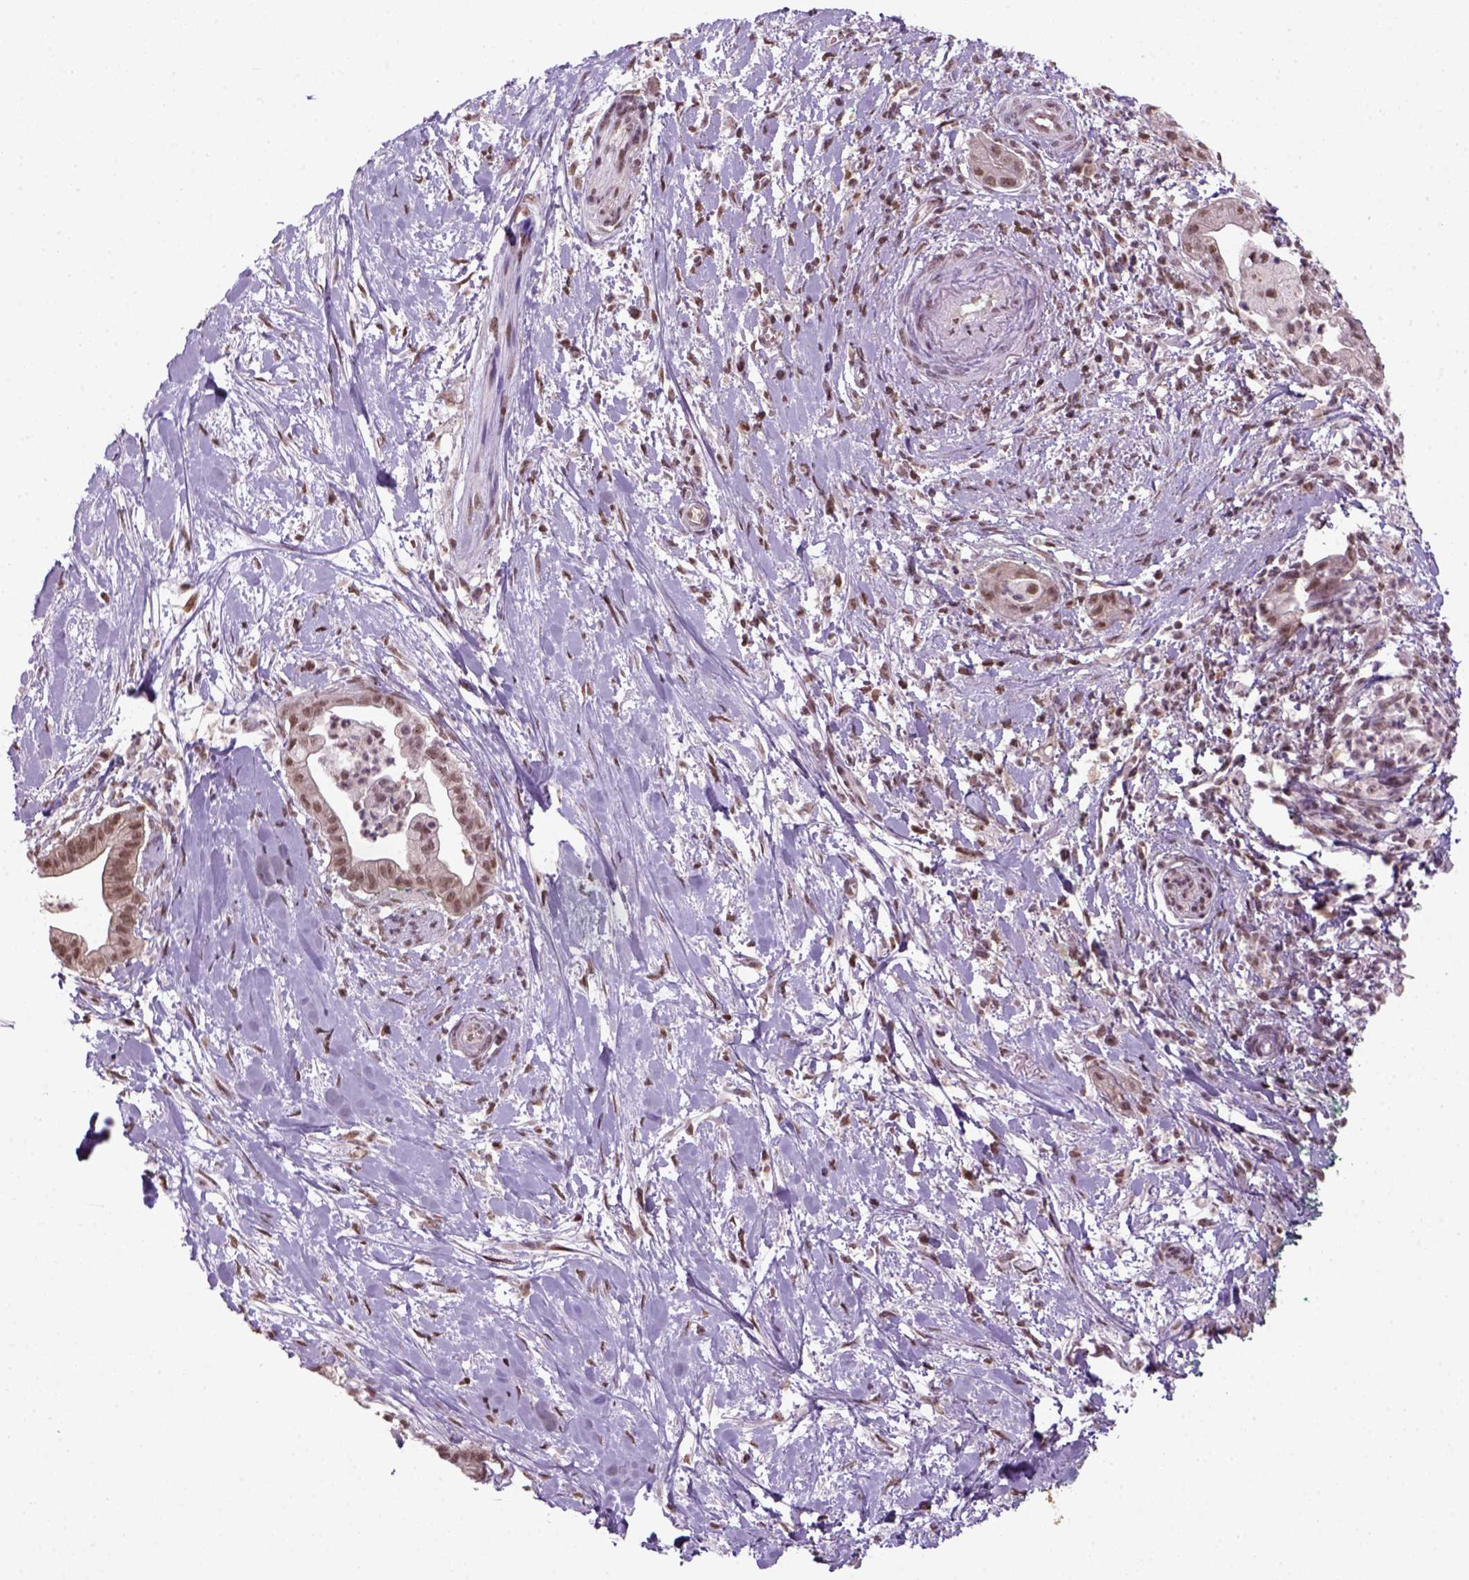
{"staining": {"intensity": "moderate", "quantity": ">75%", "location": "nuclear"}, "tissue": "pancreatic cancer", "cell_type": "Tumor cells", "image_type": "cancer", "snomed": [{"axis": "morphology", "description": "Normal tissue, NOS"}, {"axis": "morphology", "description": "Adenocarcinoma, NOS"}, {"axis": "topography", "description": "Lymph node"}, {"axis": "topography", "description": "Pancreas"}], "caption": "Protein positivity by IHC displays moderate nuclear staining in approximately >75% of tumor cells in pancreatic cancer.", "gene": "GOT1", "patient": {"sex": "female", "age": 58}}